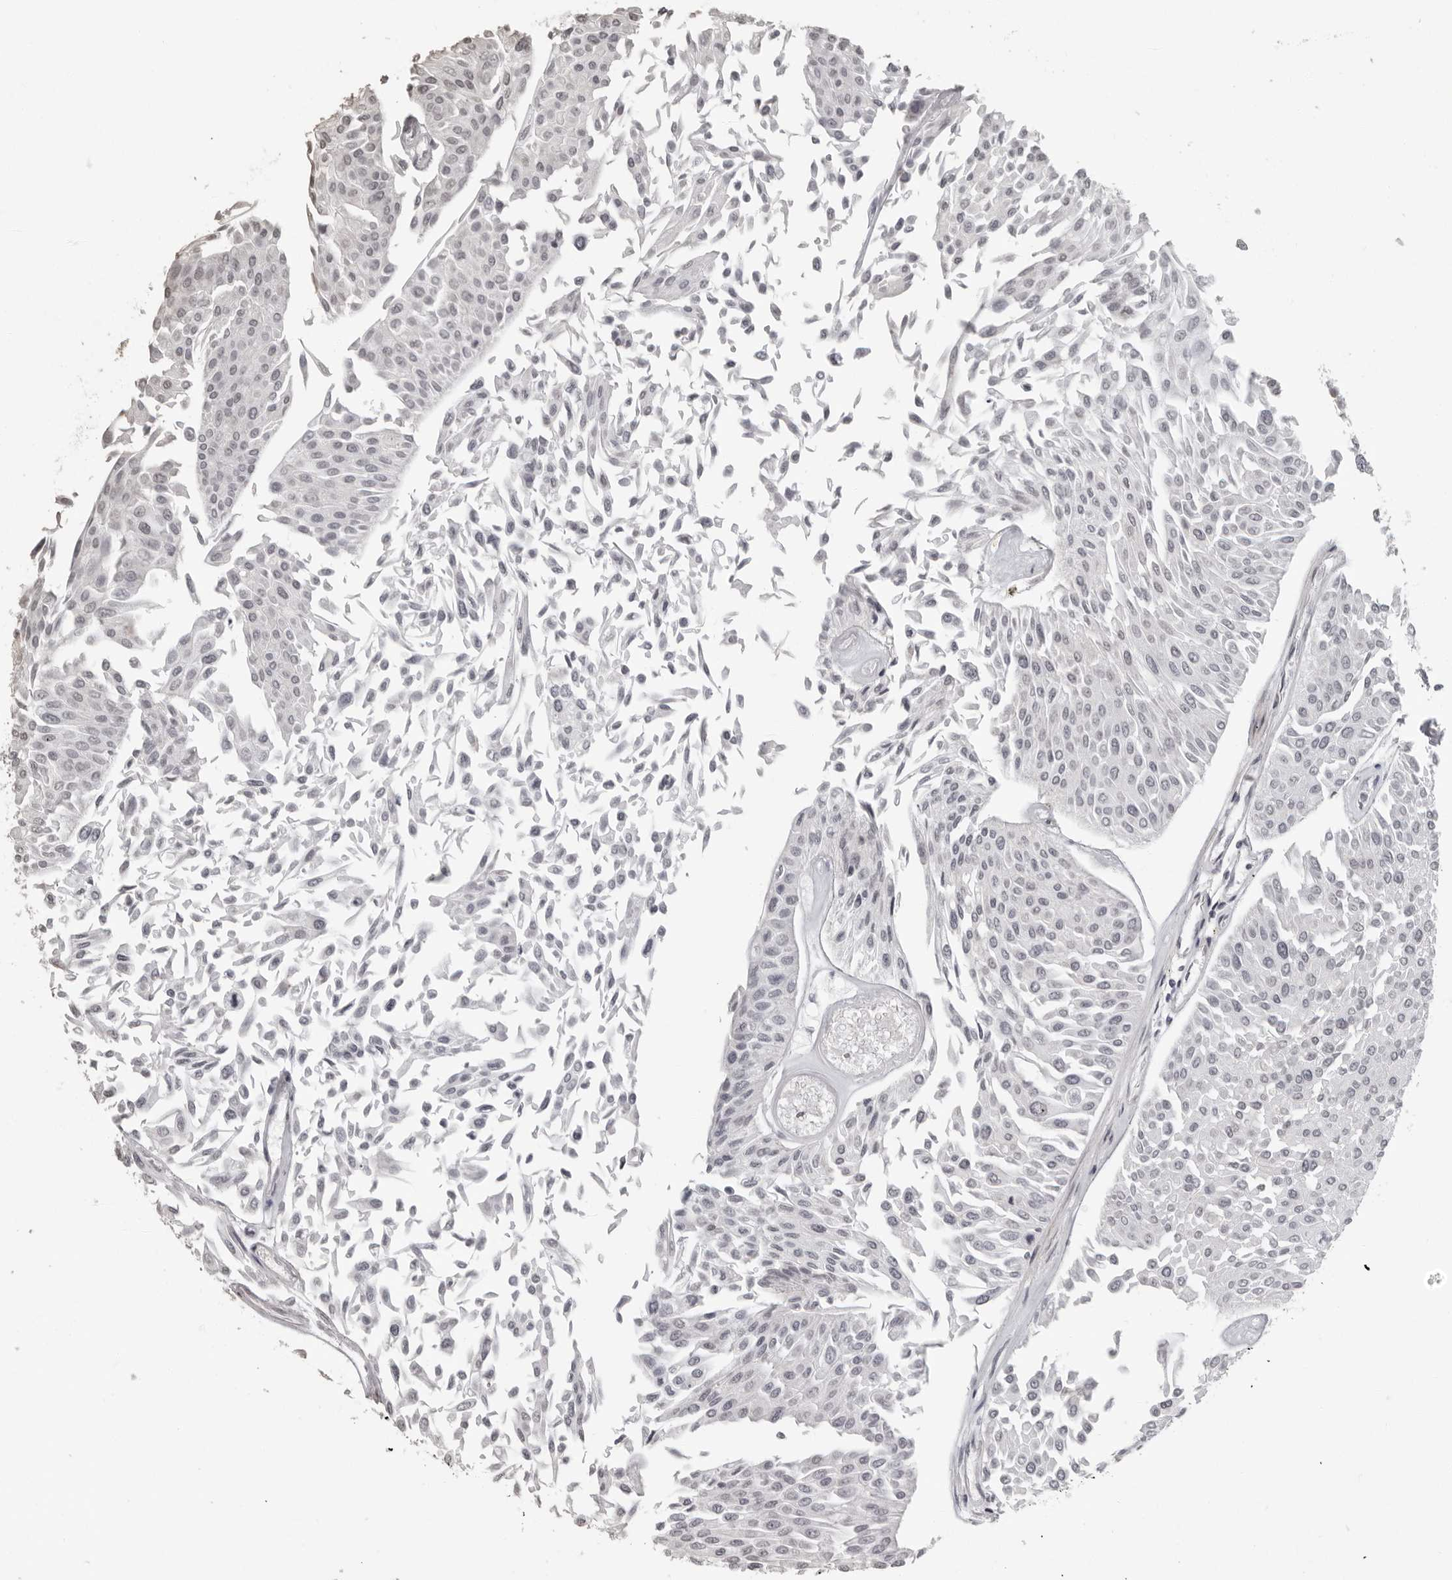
{"staining": {"intensity": "negative", "quantity": "none", "location": "none"}, "tissue": "urothelial cancer", "cell_type": "Tumor cells", "image_type": "cancer", "snomed": [{"axis": "morphology", "description": "Urothelial carcinoma, Low grade"}, {"axis": "topography", "description": "Urinary bladder"}], "caption": "High magnification brightfield microscopy of urothelial cancer stained with DAB (3,3'-diaminobenzidine) (brown) and counterstained with hematoxylin (blue): tumor cells show no significant expression.", "gene": "ORC1", "patient": {"sex": "male", "age": 67}}